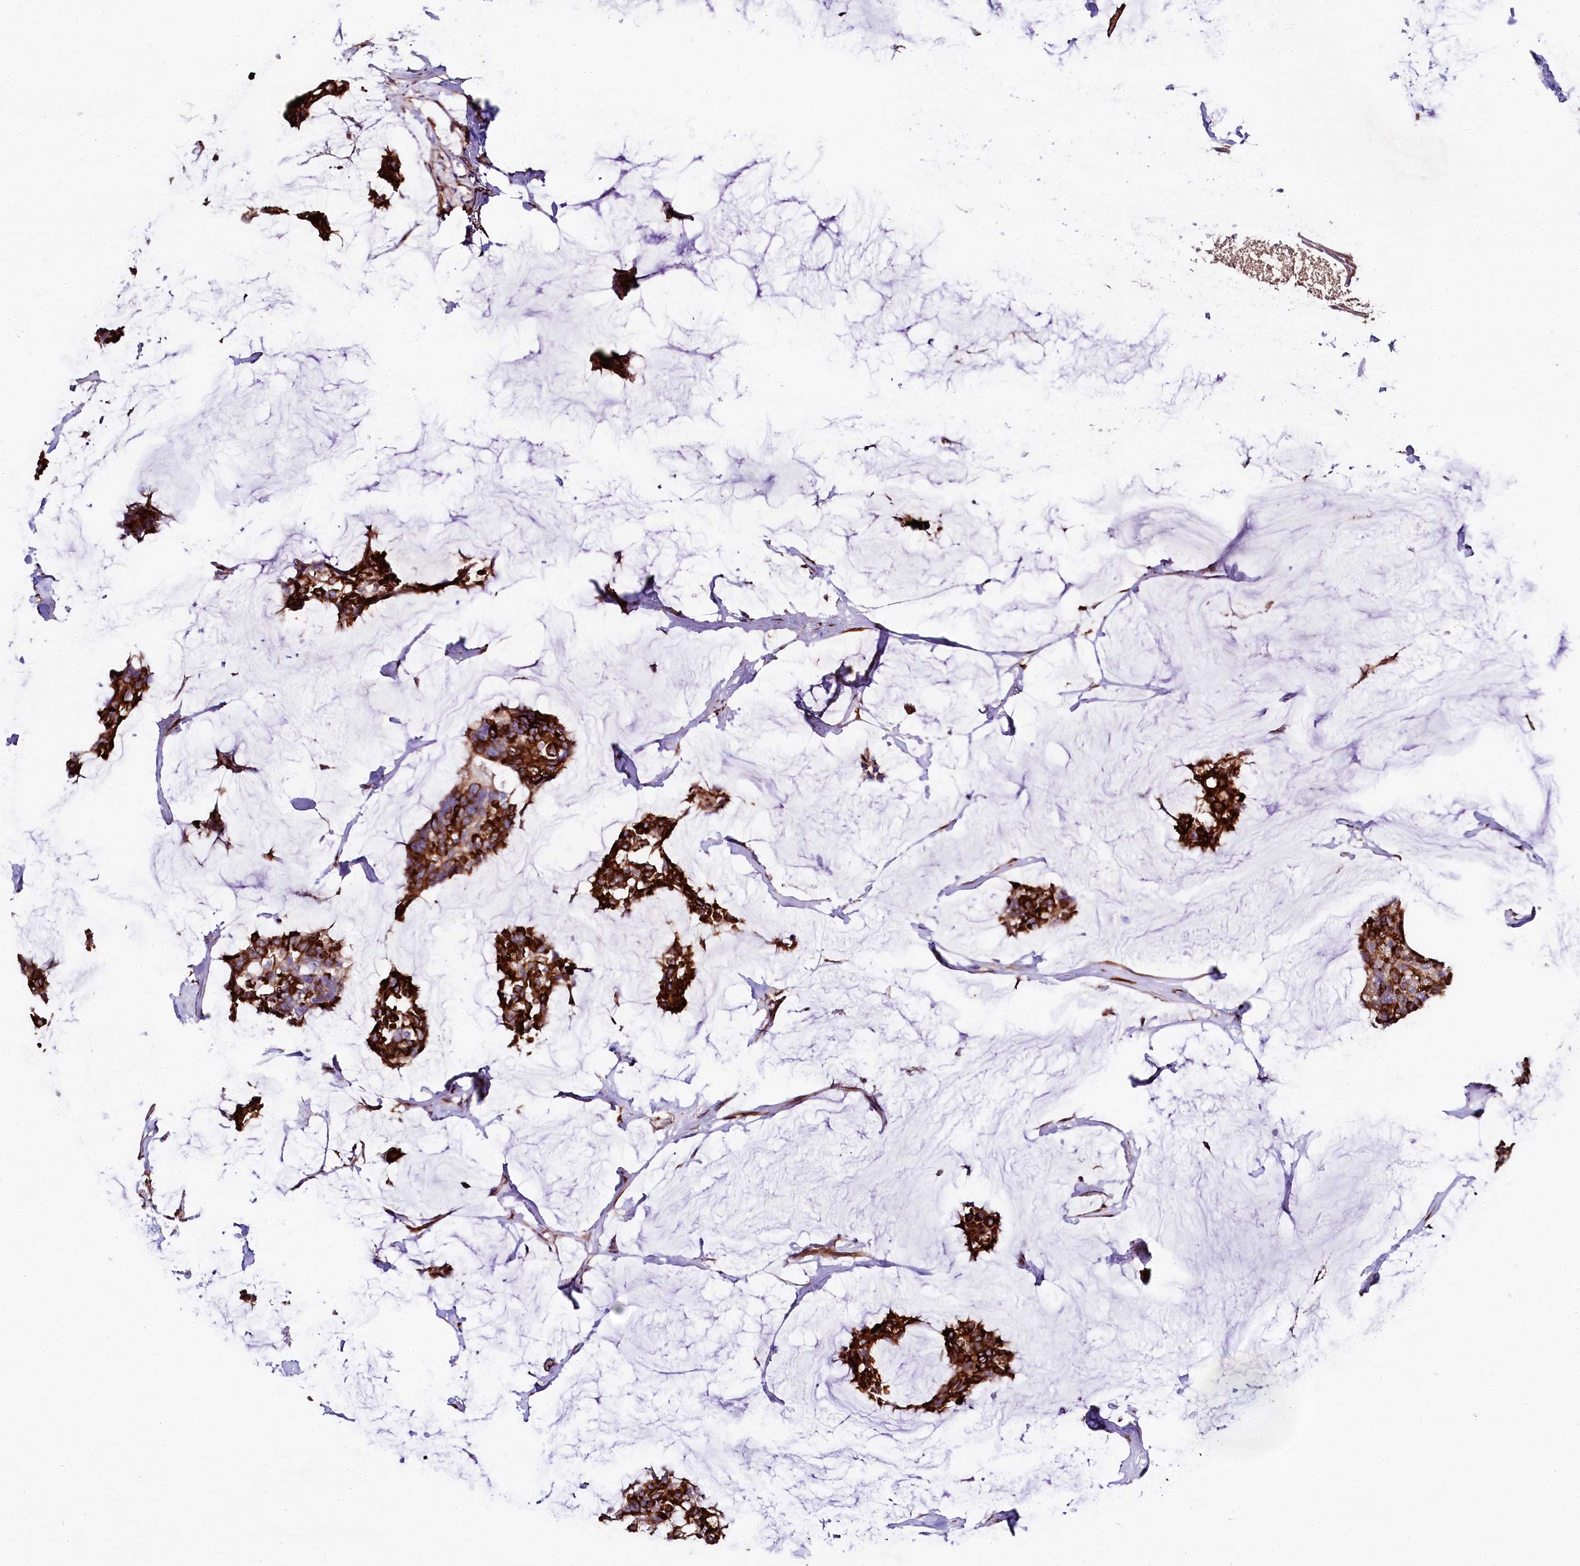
{"staining": {"intensity": "strong", "quantity": ">75%", "location": "cytoplasmic/membranous"}, "tissue": "breast cancer", "cell_type": "Tumor cells", "image_type": "cancer", "snomed": [{"axis": "morphology", "description": "Duct carcinoma"}, {"axis": "topography", "description": "Breast"}], "caption": "Immunohistochemistry (IHC) micrograph of neoplastic tissue: breast invasive ductal carcinoma stained using immunohistochemistry reveals high levels of strong protein expression localized specifically in the cytoplasmic/membranous of tumor cells, appearing as a cytoplasmic/membranous brown color.", "gene": "FCHSD2", "patient": {"sex": "female", "age": 93}}